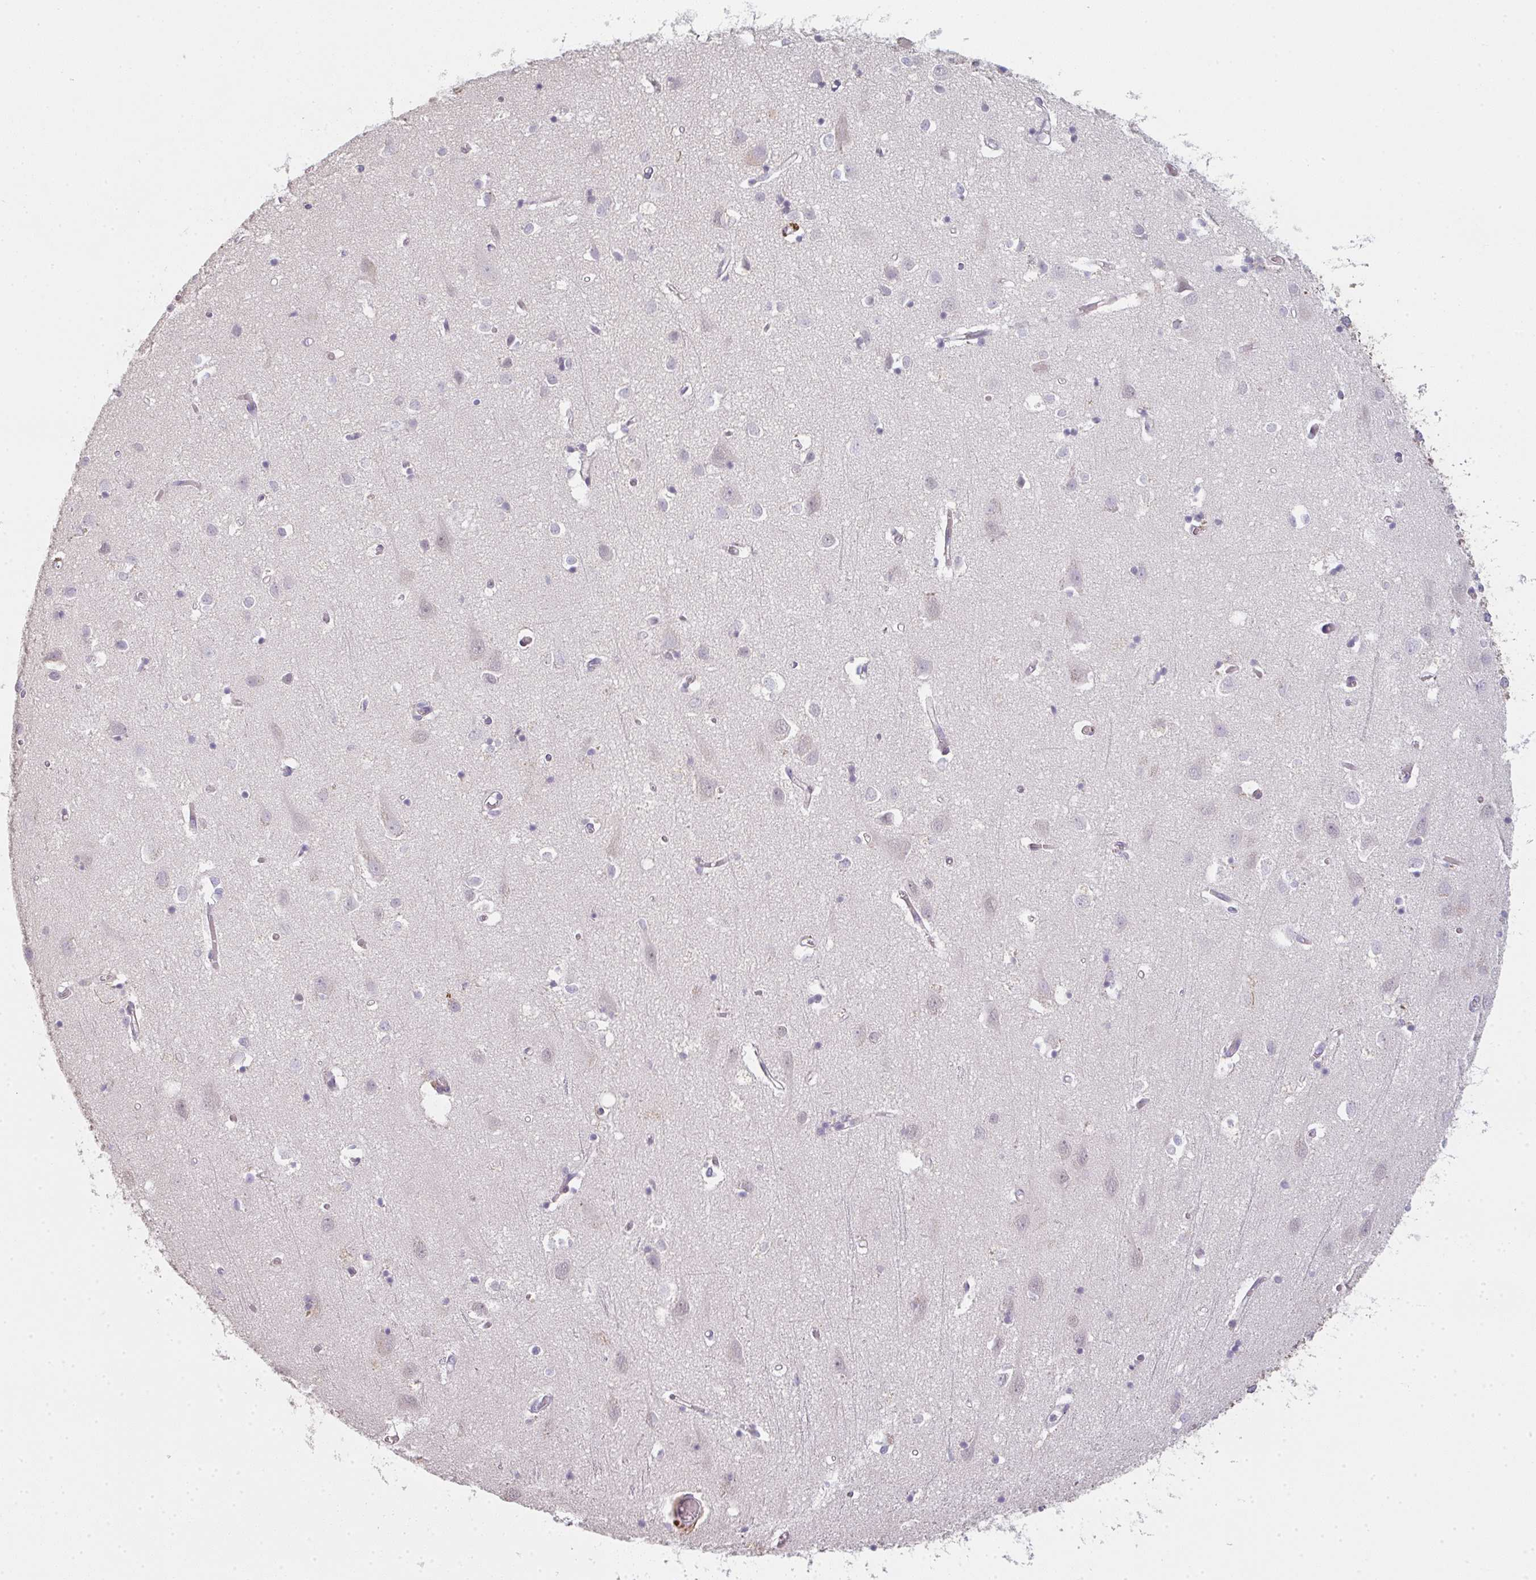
{"staining": {"intensity": "negative", "quantity": "none", "location": "none"}, "tissue": "cerebral cortex", "cell_type": "Endothelial cells", "image_type": "normal", "snomed": [{"axis": "morphology", "description": "Normal tissue, NOS"}, {"axis": "topography", "description": "Cerebral cortex"}], "caption": "An IHC photomicrograph of benign cerebral cortex is shown. There is no staining in endothelial cells of cerebral cortex. Brightfield microscopy of IHC stained with DAB (brown) and hematoxylin (blue), captured at high magnification.", "gene": "TMEM237", "patient": {"sex": "male", "age": 70}}